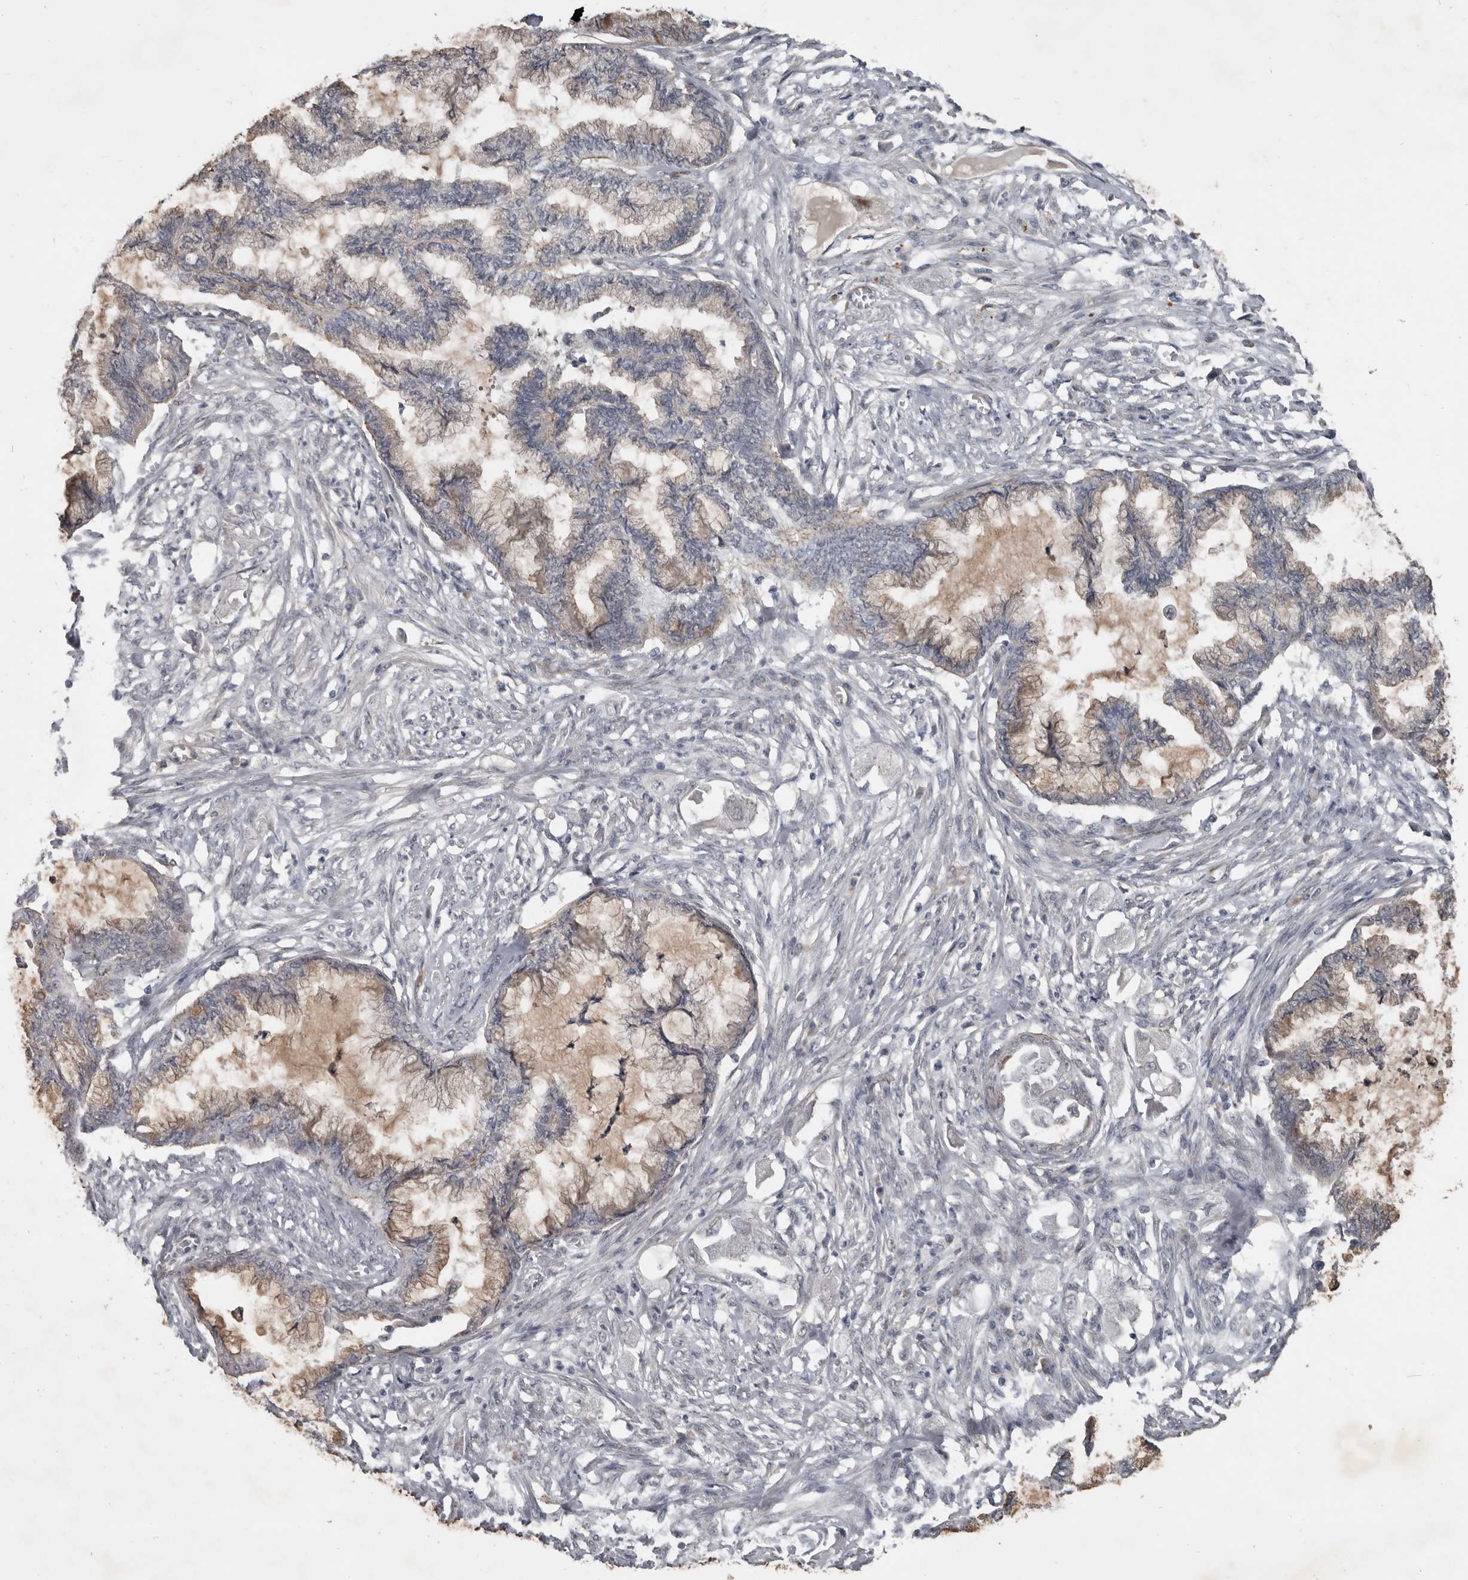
{"staining": {"intensity": "weak", "quantity": "<25%", "location": "cytoplasmic/membranous"}, "tissue": "endometrial cancer", "cell_type": "Tumor cells", "image_type": "cancer", "snomed": [{"axis": "morphology", "description": "Adenocarcinoma, NOS"}, {"axis": "topography", "description": "Endometrium"}], "caption": "High magnification brightfield microscopy of endometrial adenocarcinoma stained with DAB (3,3'-diaminobenzidine) (brown) and counterstained with hematoxylin (blue): tumor cells show no significant expression.", "gene": "C1orf216", "patient": {"sex": "female", "age": 86}}